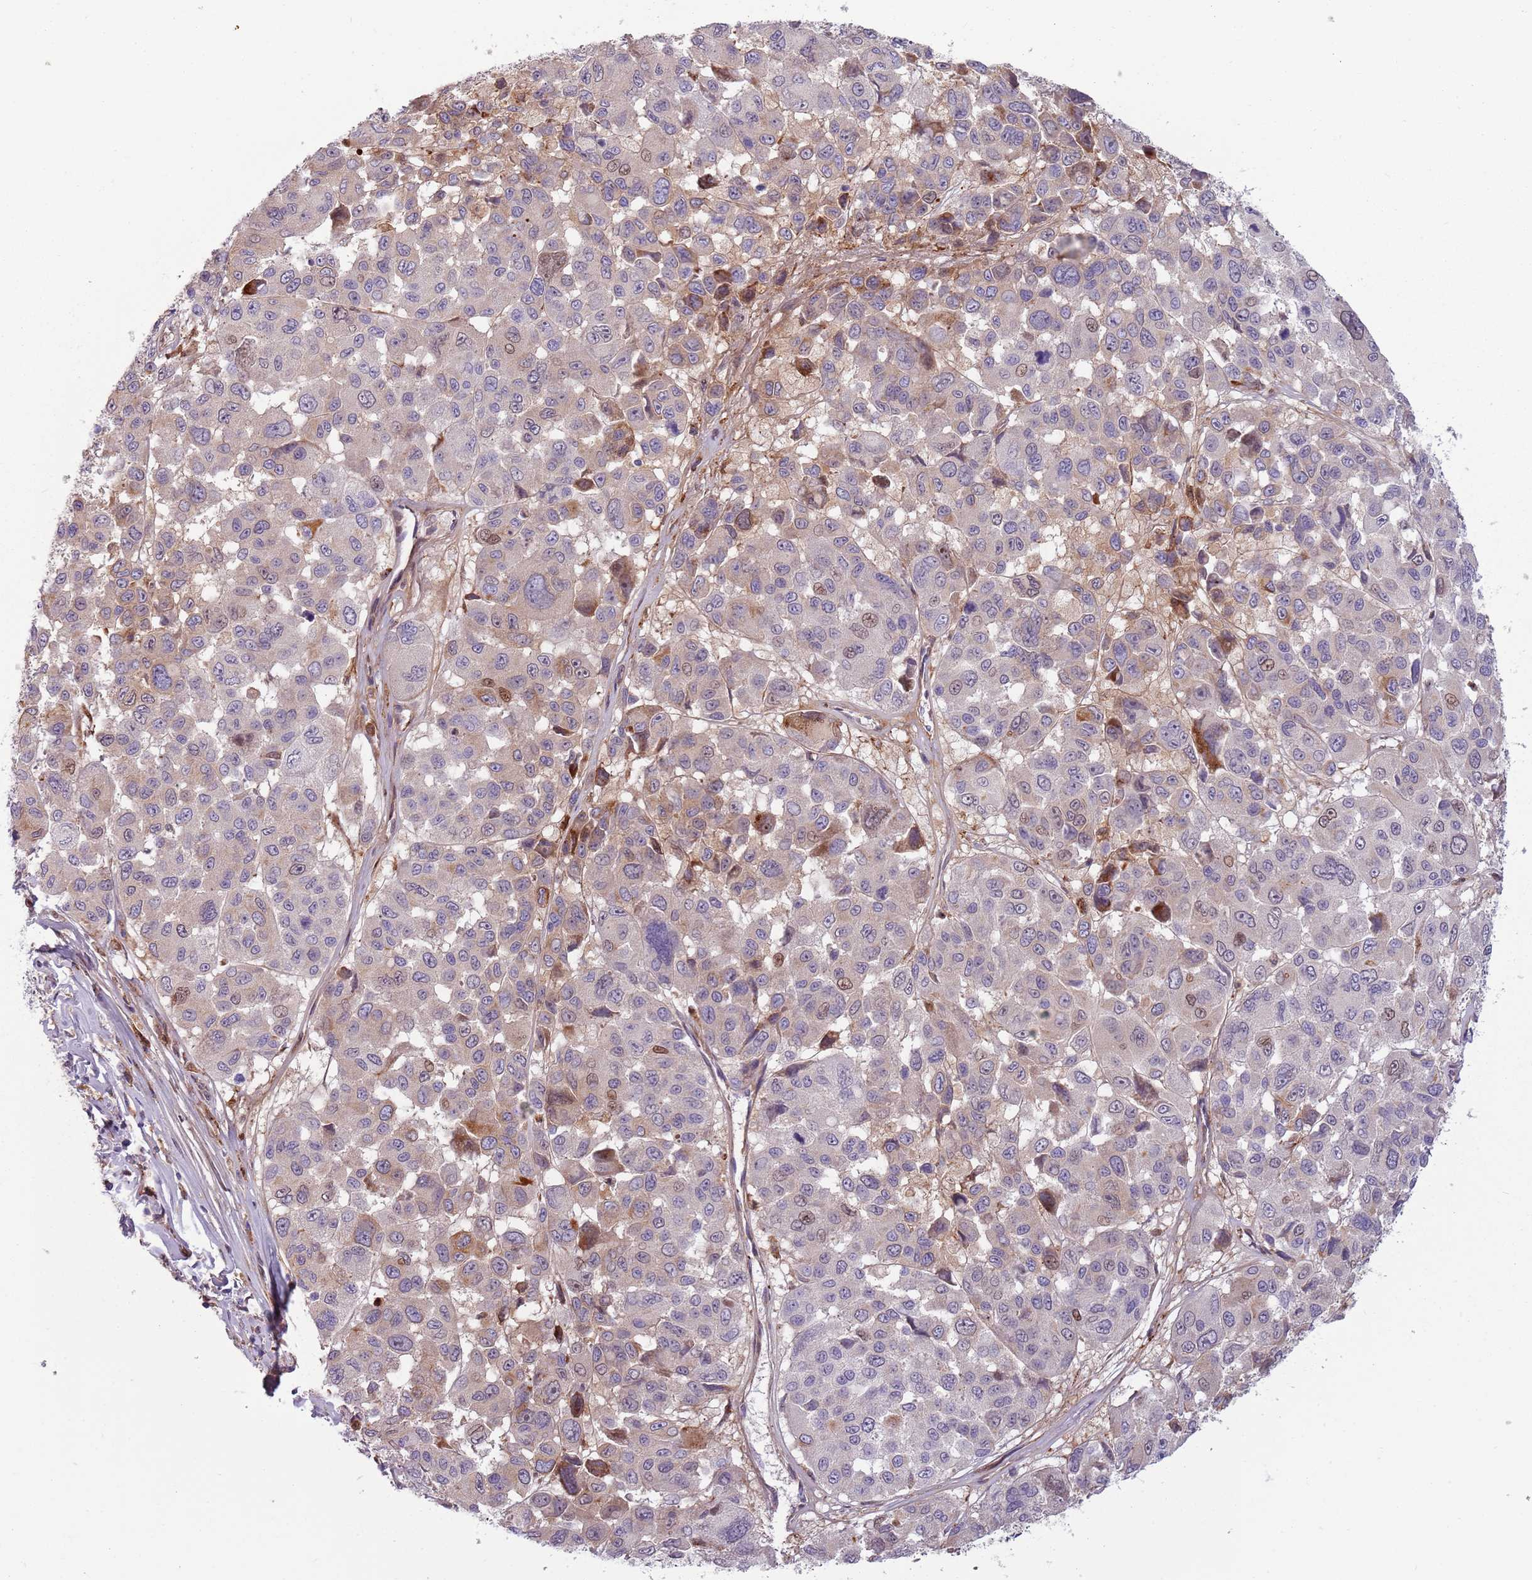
{"staining": {"intensity": "moderate", "quantity": "<25%", "location": "cytoplasmic/membranous,nuclear"}, "tissue": "melanoma", "cell_type": "Tumor cells", "image_type": "cancer", "snomed": [{"axis": "morphology", "description": "Malignant melanoma, NOS"}, {"axis": "topography", "description": "Skin"}], "caption": "Melanoma stained for a protein shows moderate cytoplasmic/membranous and nuclear positivity in tumor cells. (DAB IHC with brightfield microscopy, high magnification).", "gene": "NADK", "patient": {"sex": "female", "age": 66}}